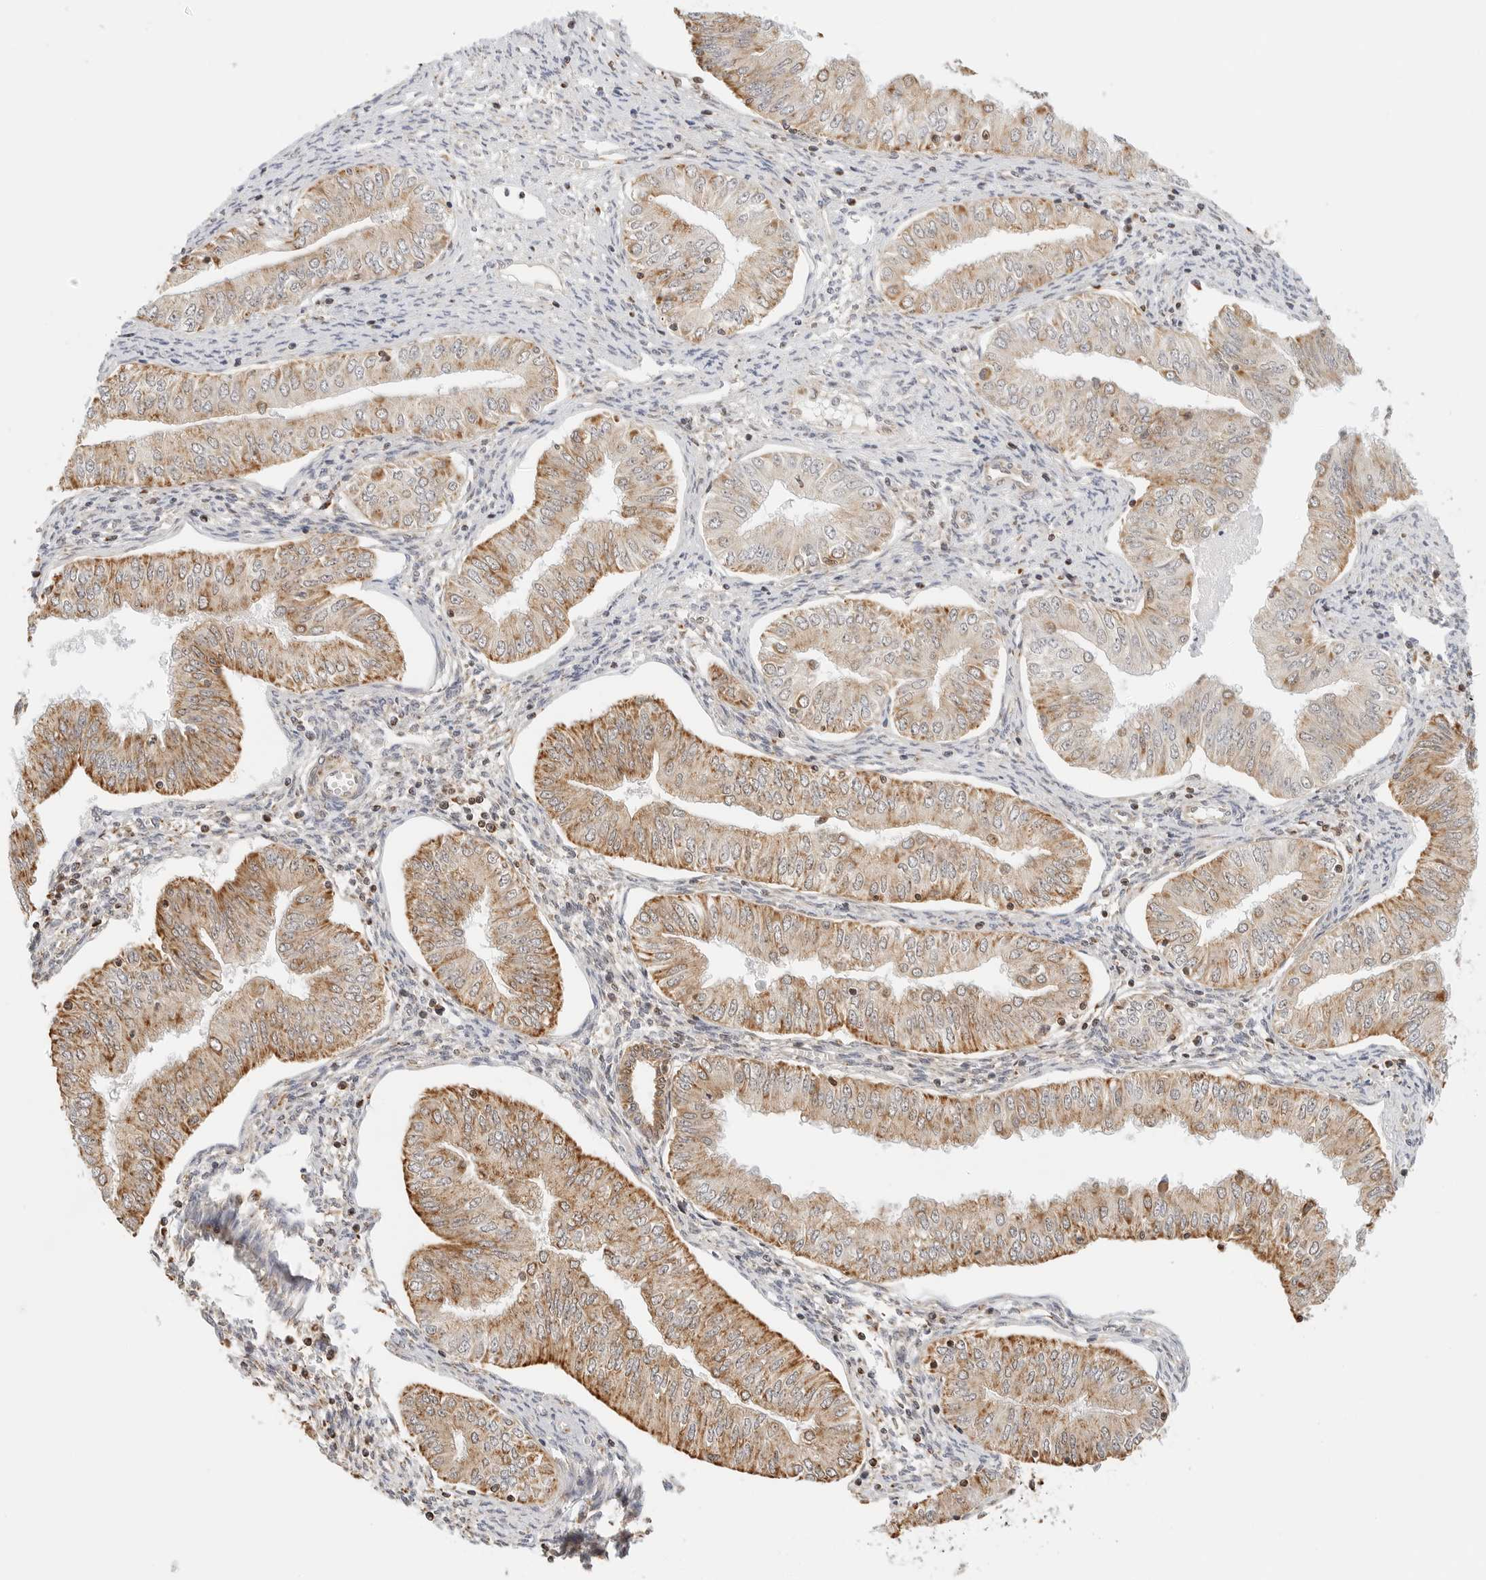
{"staining": {"intensity": "moderate", "quantity": ">75%", "location": "cytoplasmic/membranous"}, "tissue": "endometrial cancer", "cell_type": "Tumor cells", "image_type": "cancer", "snomed": [{"axis": "morphology", "description": "Normal tissue, NOS"}, {"axis": "morphology", "description": "Adenocarcinoma, NOS"}, {"axis": "topography", "description": "Endometrium"}], "caption": "The photomicrograph displays staining of endometrial adenocarcinoma, revealing moderate cytoplasmic/membranous protein staining (brown color) within tumor cells.", "gene": "ATL1", "patient": {"sex": "female", "age": 53}}